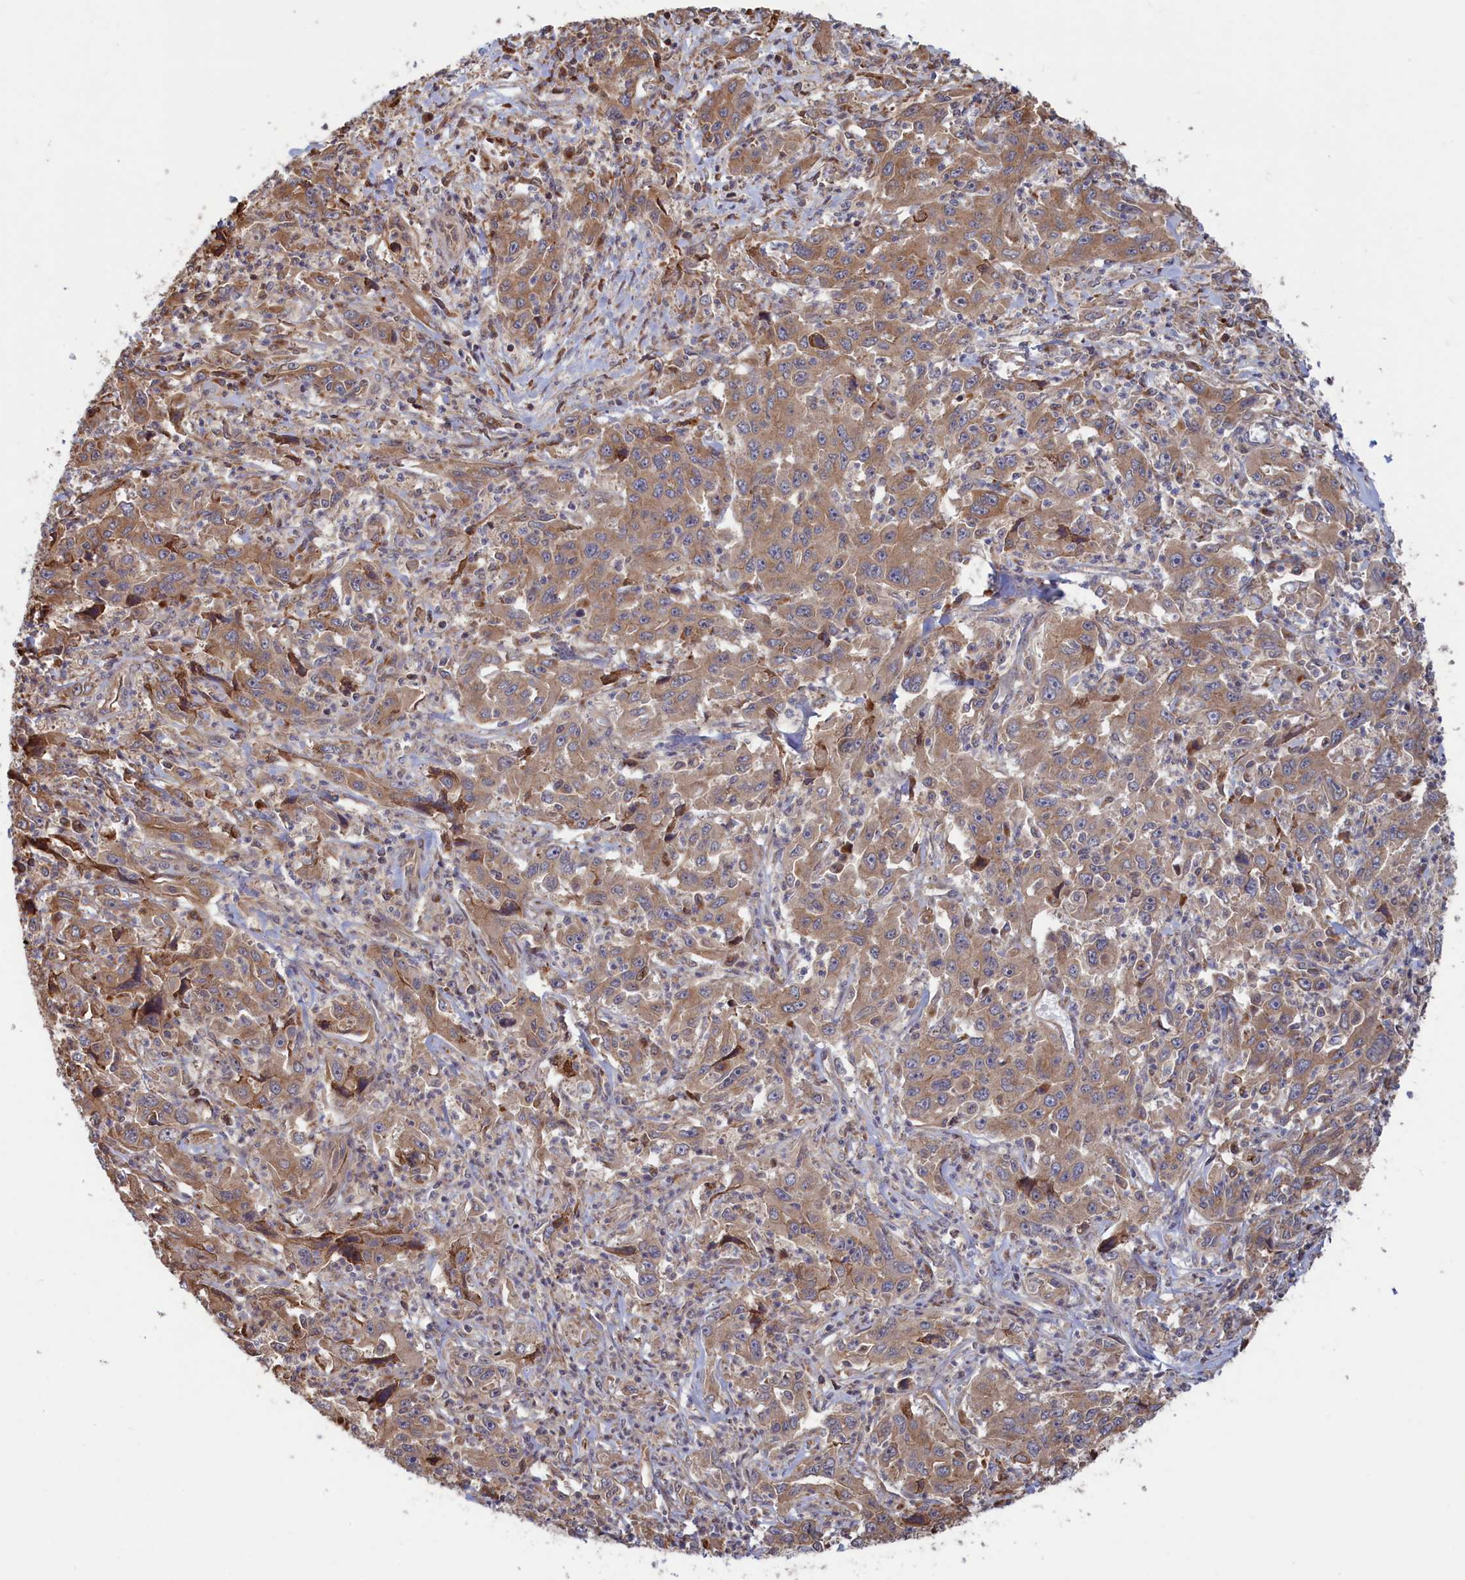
{"staining": {"intensity": "moderate", "quantity": ">75%", "location": "cytoplasmic/membranous"}, "tissue": "liver cancer", "cell_type": "Tumor cells", "image_type": "cancer", "snomed": [{"axis": "morphology", "description": "Carcinoma, Hepatocellular, NOS"}, {"axis": "topography", "description": "Liver"}], "caption": "Immunohistochemistry staining of liver hepatocellular carcinoma, which displays medium levels of moderate cytoplasmic/membranous staining in about >75% of tumor cells indicating moderate cytoplasmic/membranous protein staining. The staining was performed using DAB (3,3'-diaminobenzidine) (brown) for protein detection and nuclei were counterstained in hematoxylin (blue).", "gene": "RILPL1", "patient": {"sex": "male", "age": 63}}